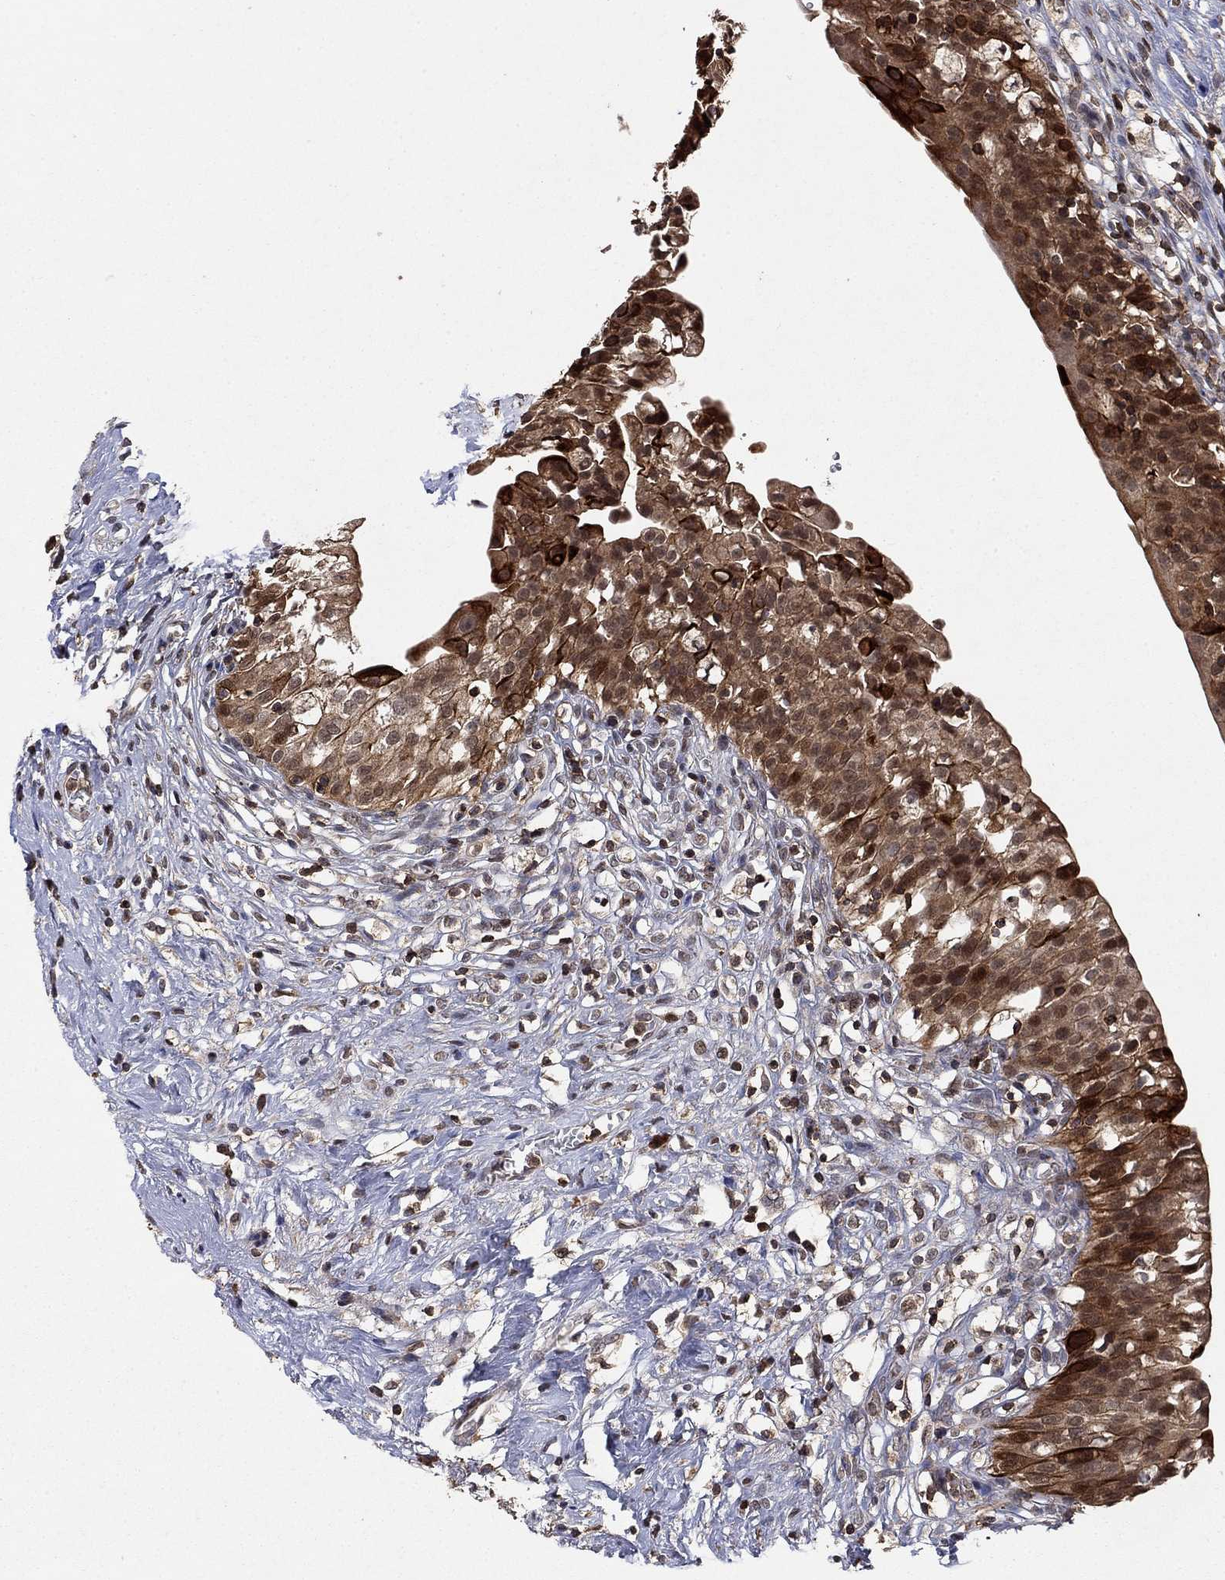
{"staining": {"intensity": "strong", "quantity": "25%-75%", "location": "cytoplasmic/membranous,nuclear"}, "tissue": "urinary bladder", "cell_type": "Urothelial cells", "image_type": "normal", "snomed": [{"axis": "morphology", "description": "Normal tissue, NOS"}, {"axis": "topography", "description": "Urinary bladder"}], "caption": "Protein analysis of normal urinary bladder reveals strong cytoplasmic/membranous,nuclear positivity in about 25%-75% of urothelial cells. (DAB = brown stain, brightfield microscopy at high magnification).", "gene": "CCDC66", "patient": {"sex": "male", "age": 76}}